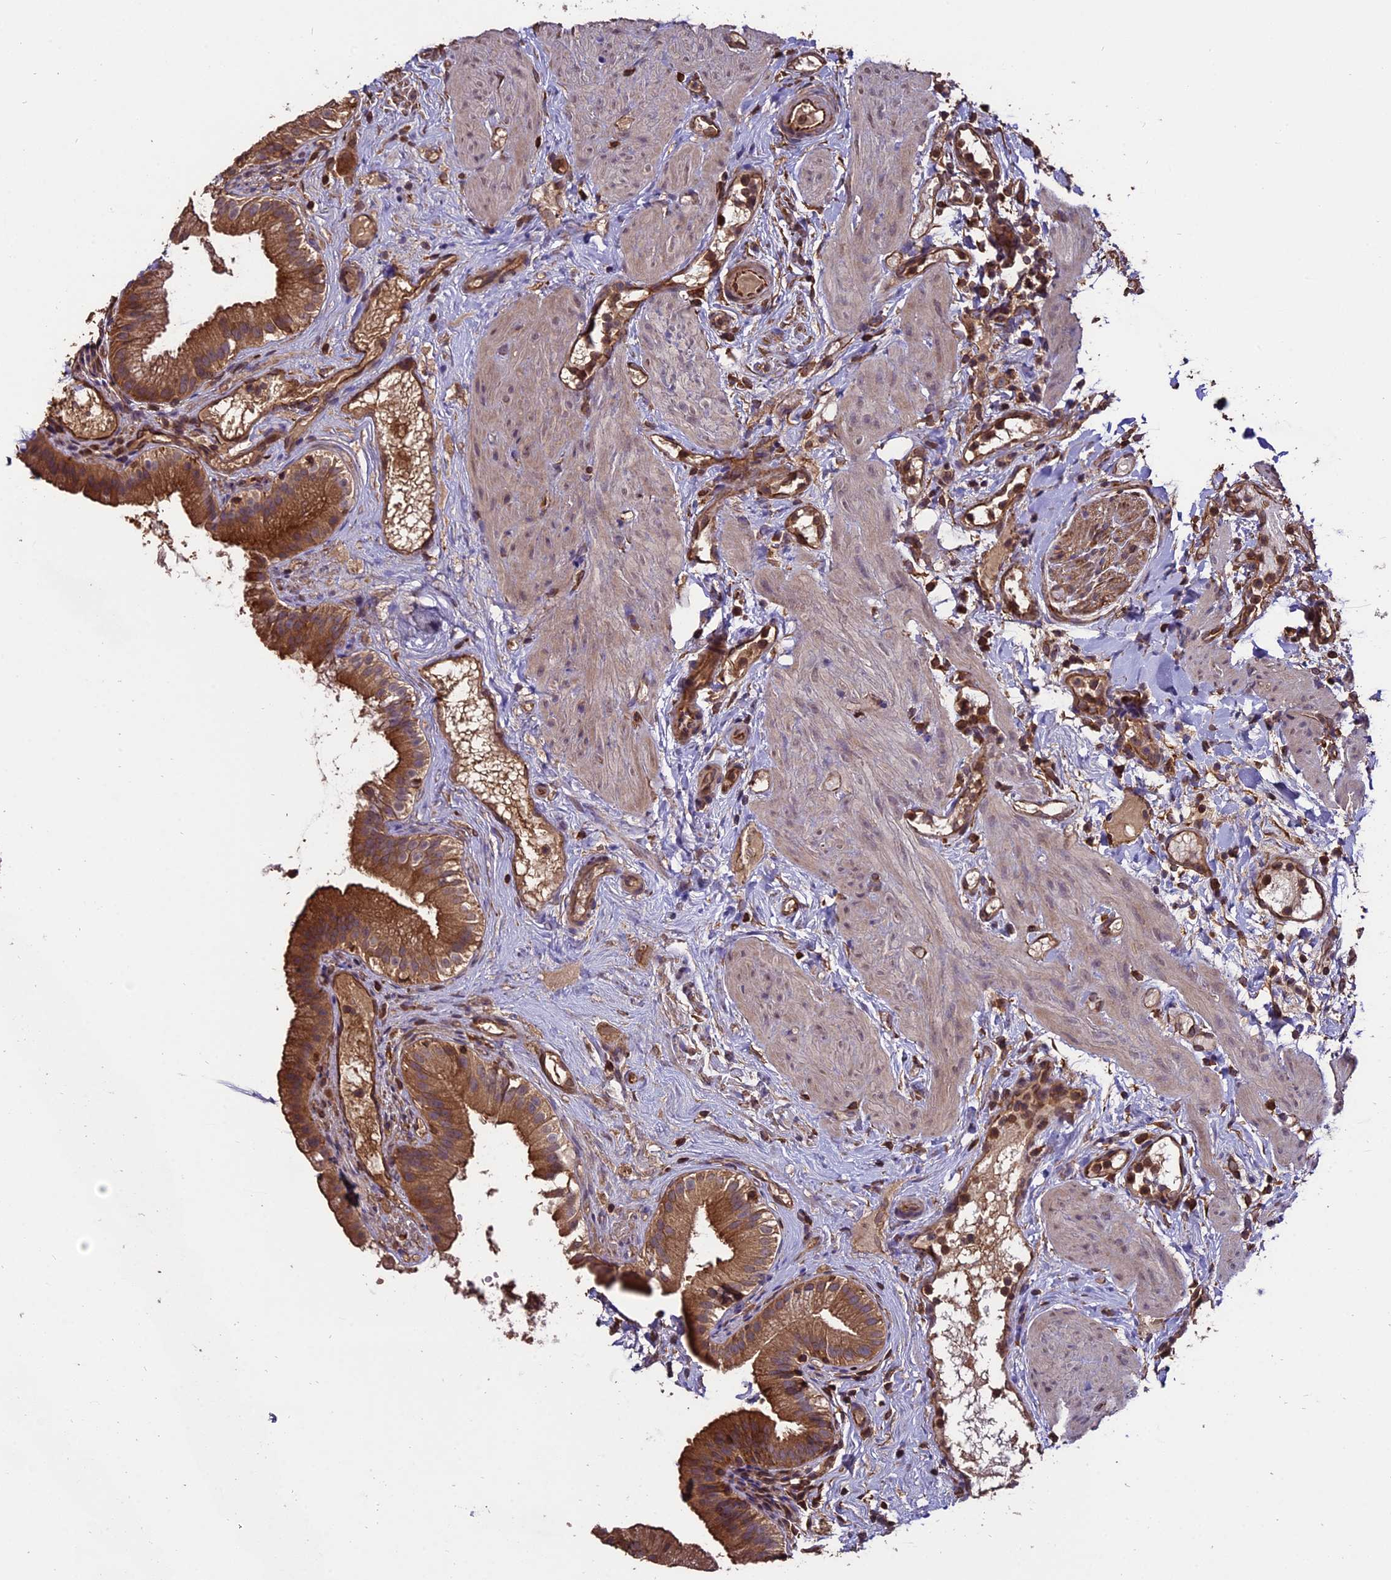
{"staining": {"intensity": "moderate", "quantity": ">75%", "location": "cytoplasmic/membranous"}, "tissue": "gallbladder", "cell_type": "Glandular cells", "image_type": "normal", "snomed": [{"axis": "morphology", "description": "Normal tissue, NOS"}, {"axis": "topography", "description": "Gallbladder"}], "caption": "Moderate cytoplasmic/membranous protein expression is appreciated in about >75% of glandular cells in gallbladder.", "gene": "TTLL10", "patient": {"sex": "female", "age": 26}}